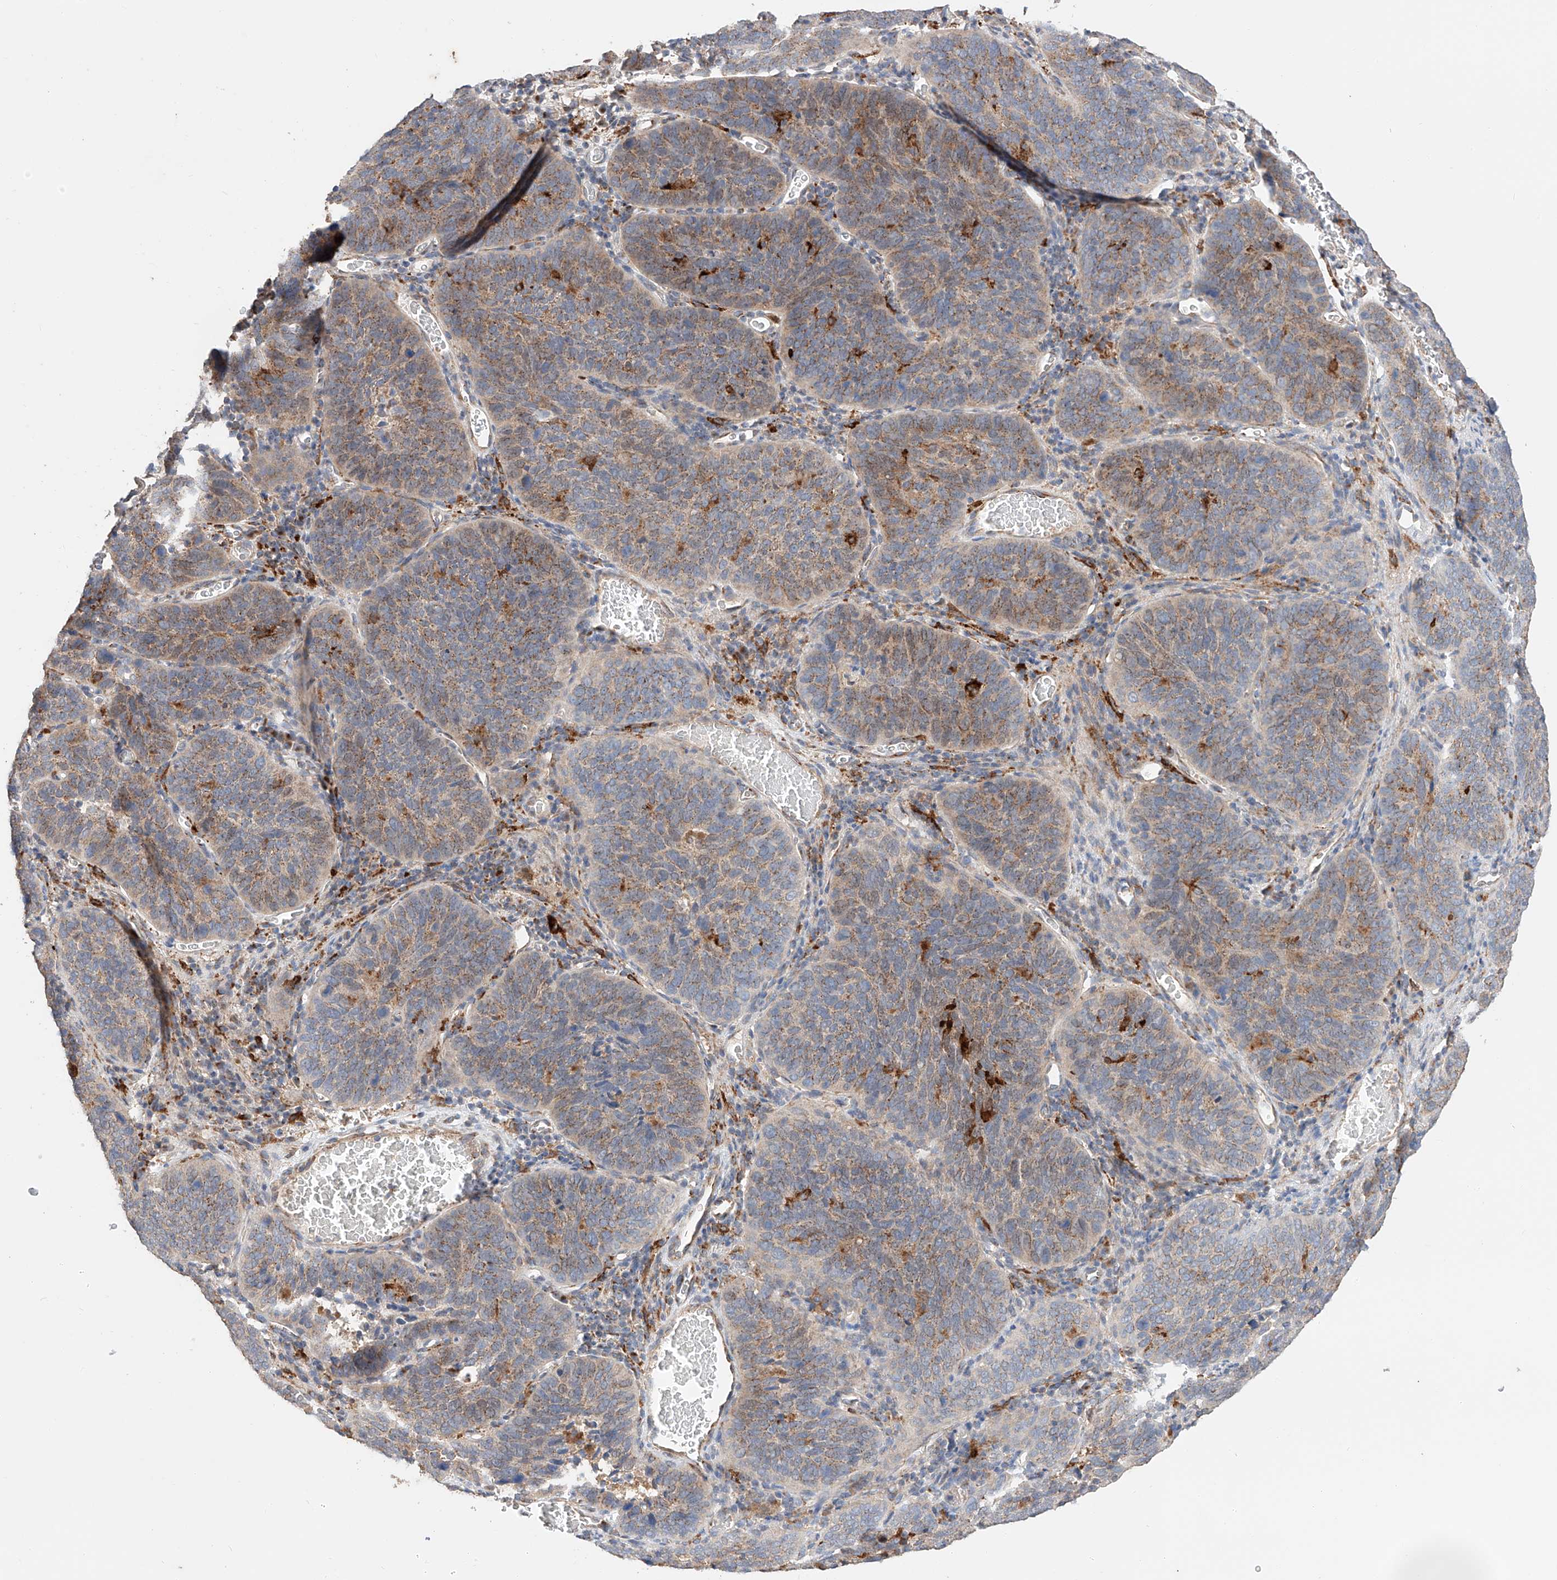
{"staining": {"intensity": "moderate", "quantity": ">75%", "location": "cytoplasmic/membranous"}, "tissue": "cervical cancer", "cell_type": "Tumor cells", "image_type": "cancer", "snomed": [{"axis": "morphology", "description": "Squamous cell carcinoma, NOS"}, {"axis": "topography", "description": "Cervix"}], "caption": "This is an image of immunohistochemistry staining of cervical cancer, which shows moderate positivity in the cytoplasmic/membranous of tumor cells.", "gene": "MOSPD1", "patient": {"sex": "female", "age": 60}}